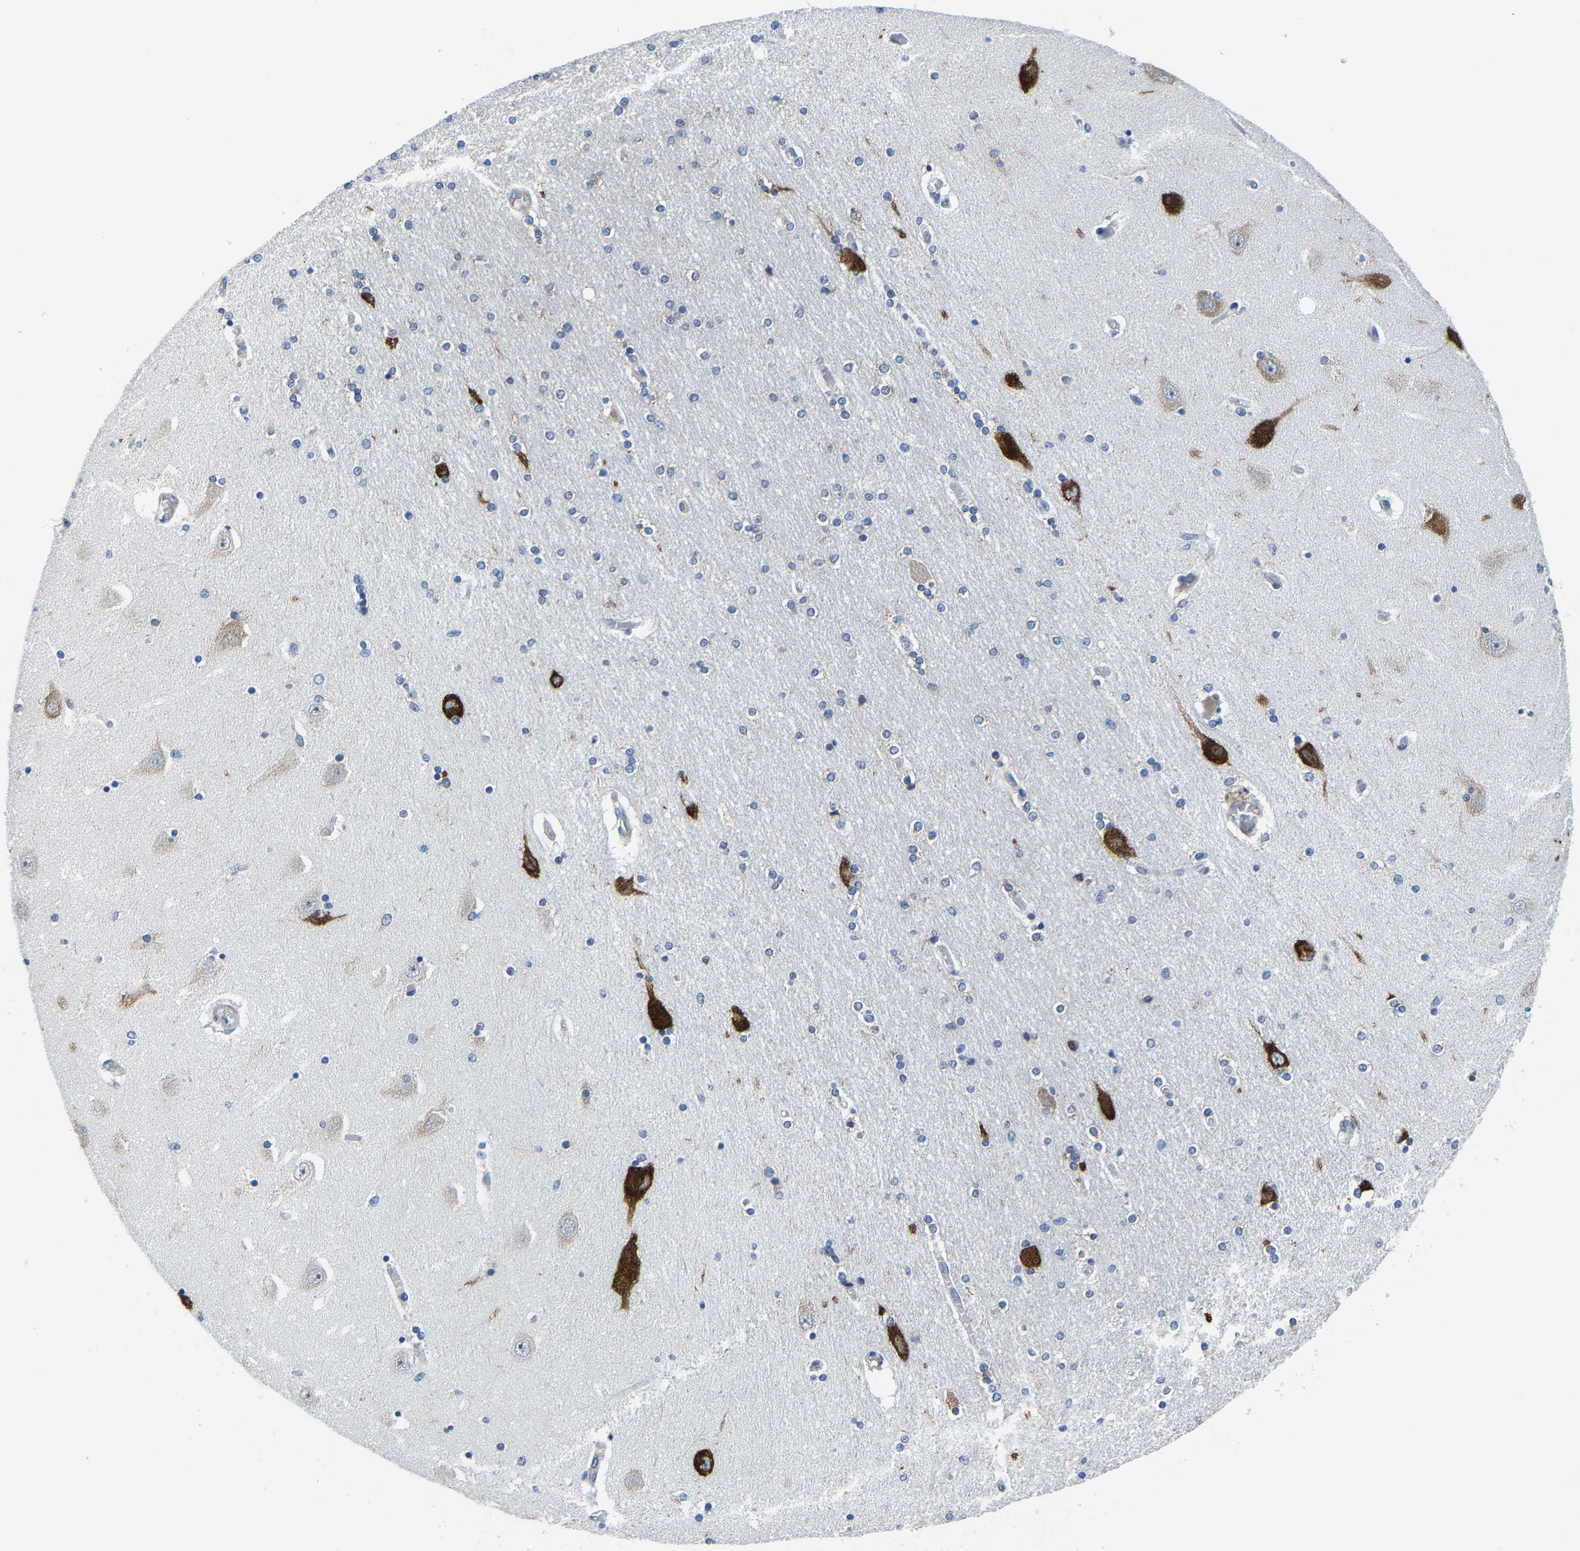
{"staining": {"intensity": "negative", "quantity": "none", "location": "none"}, "tissue": "hippocampus", "cell_type": "Glial cells", "image_type": "normal", "snomed": [{"axis": "morphology", "description": "Normal tissue, NOS"}, {"axis": "topography", "description": "Hippocampus"}], "caption": "This photomicrograph is of benign hippocampus stained with immunohistochemistry (IHC) to label a protein in brown with the nuclei are counter-stained blue. There is no staining in glial cells. (Stains: DAB immunohistochemistry with hematoxylin counter stain, Microscopy: brightfield microscopy at high magnification).", "gene": "G3BP2", "patient": {"sex": "female", "age": 54}}